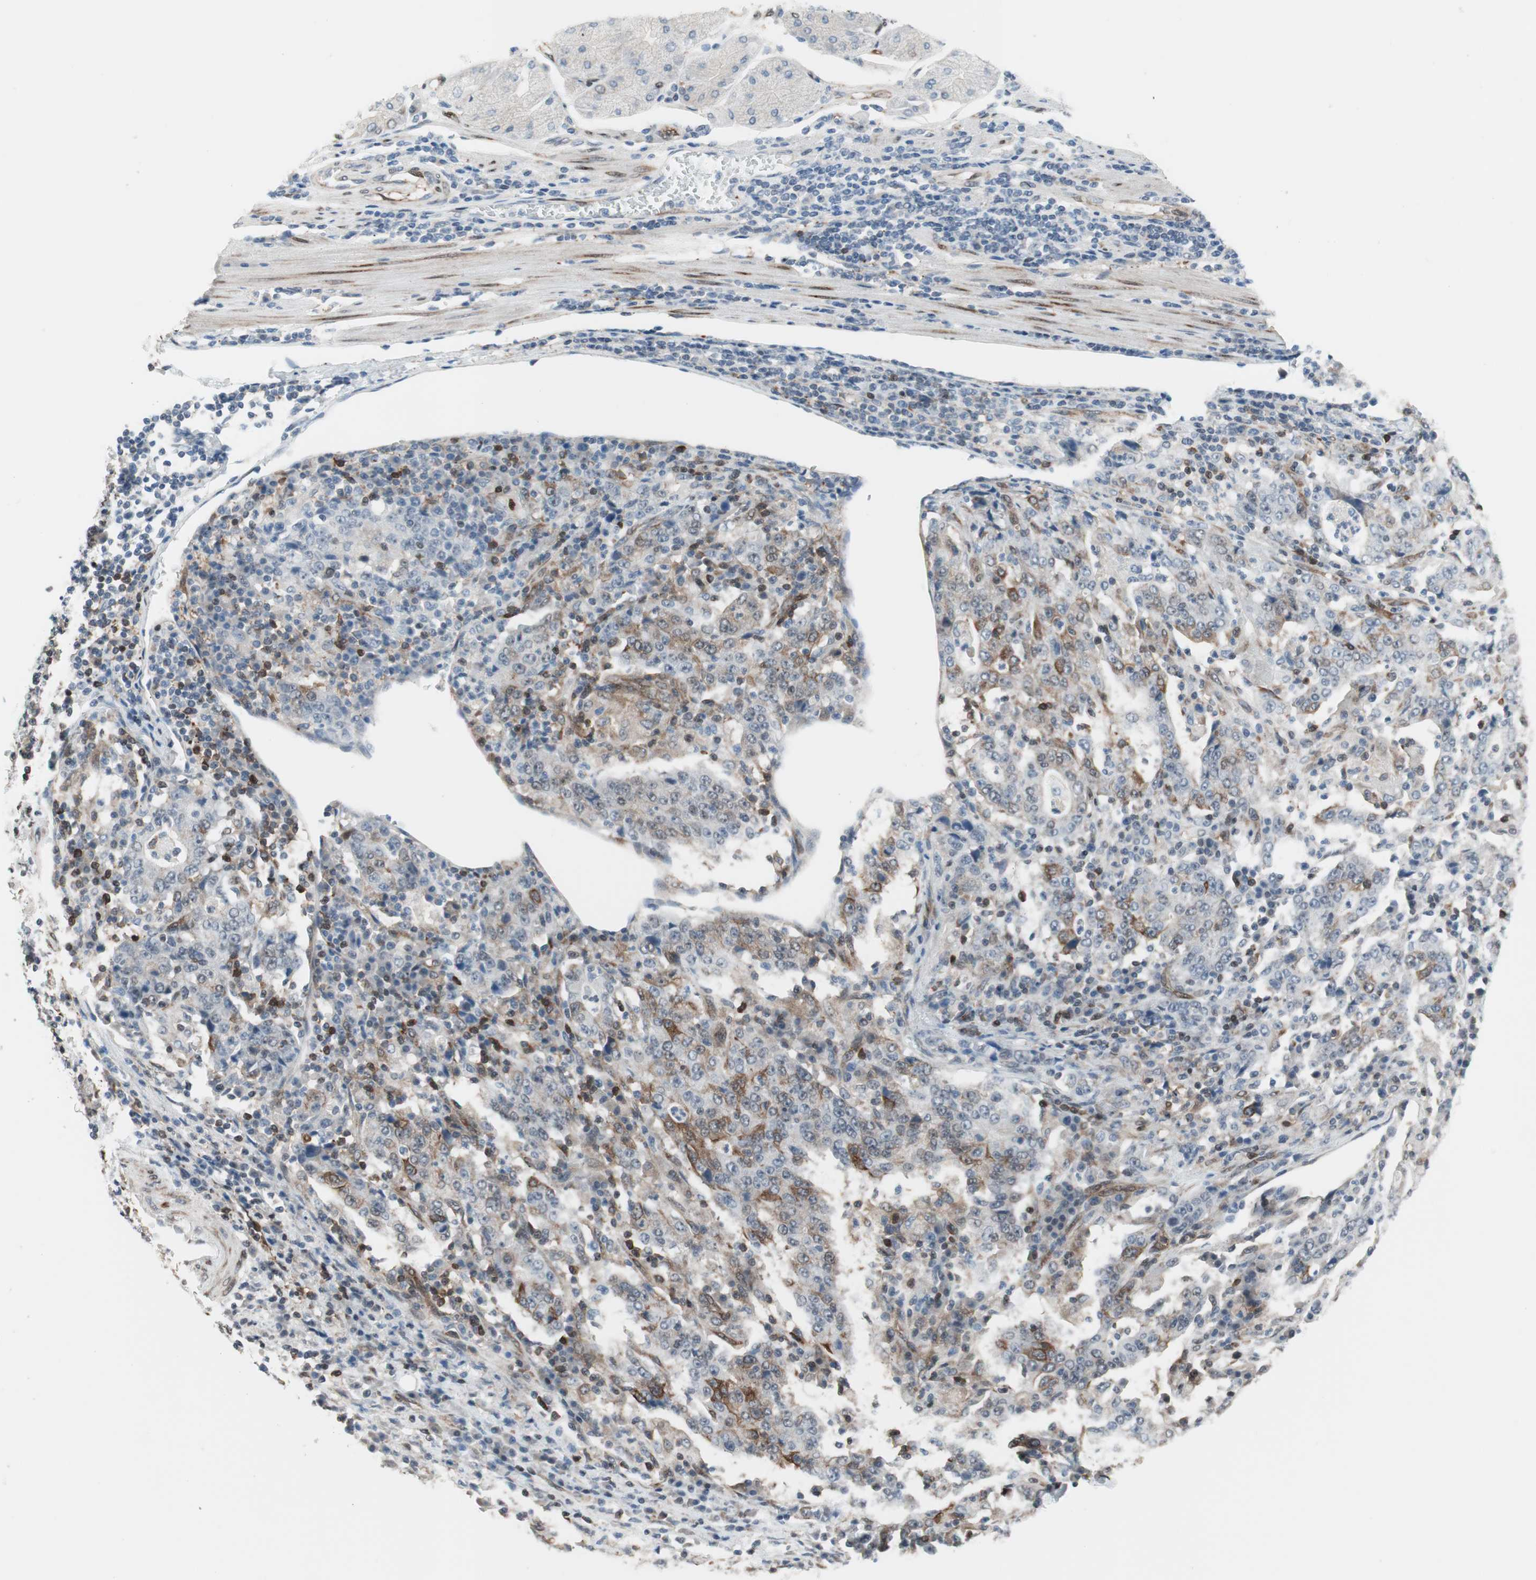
{"staining": {"intensity": "moderate", "quantity": "<25%", "location": "cytoplasmic/membranous"}, "tissue": "stomach cancer", "cell_type": "Tumor cells", "image_type": "cancer", "snomed": [{"axis": "morphology", "description": "Normal tissue, NOS"}, {"axis": "morphology", "description": "Adenocarcinoma, NOS"}, {"axis": "topography", "description": "Stomach, upper"}, {"axis": "topography", "description": "Stomach"}], "caption": "Protein expression analysis of stomach adenocarcinoma demonstrates moderate cytoplasmic/membranous expression in approximately <25% of tumor cells. Using DAB (brown) and hematoxylin (blue) stains, captured at high magnification using brightfield microscopy.", "gene": "ZNF512B", "patient": {"sex": "male", "age": 59}}